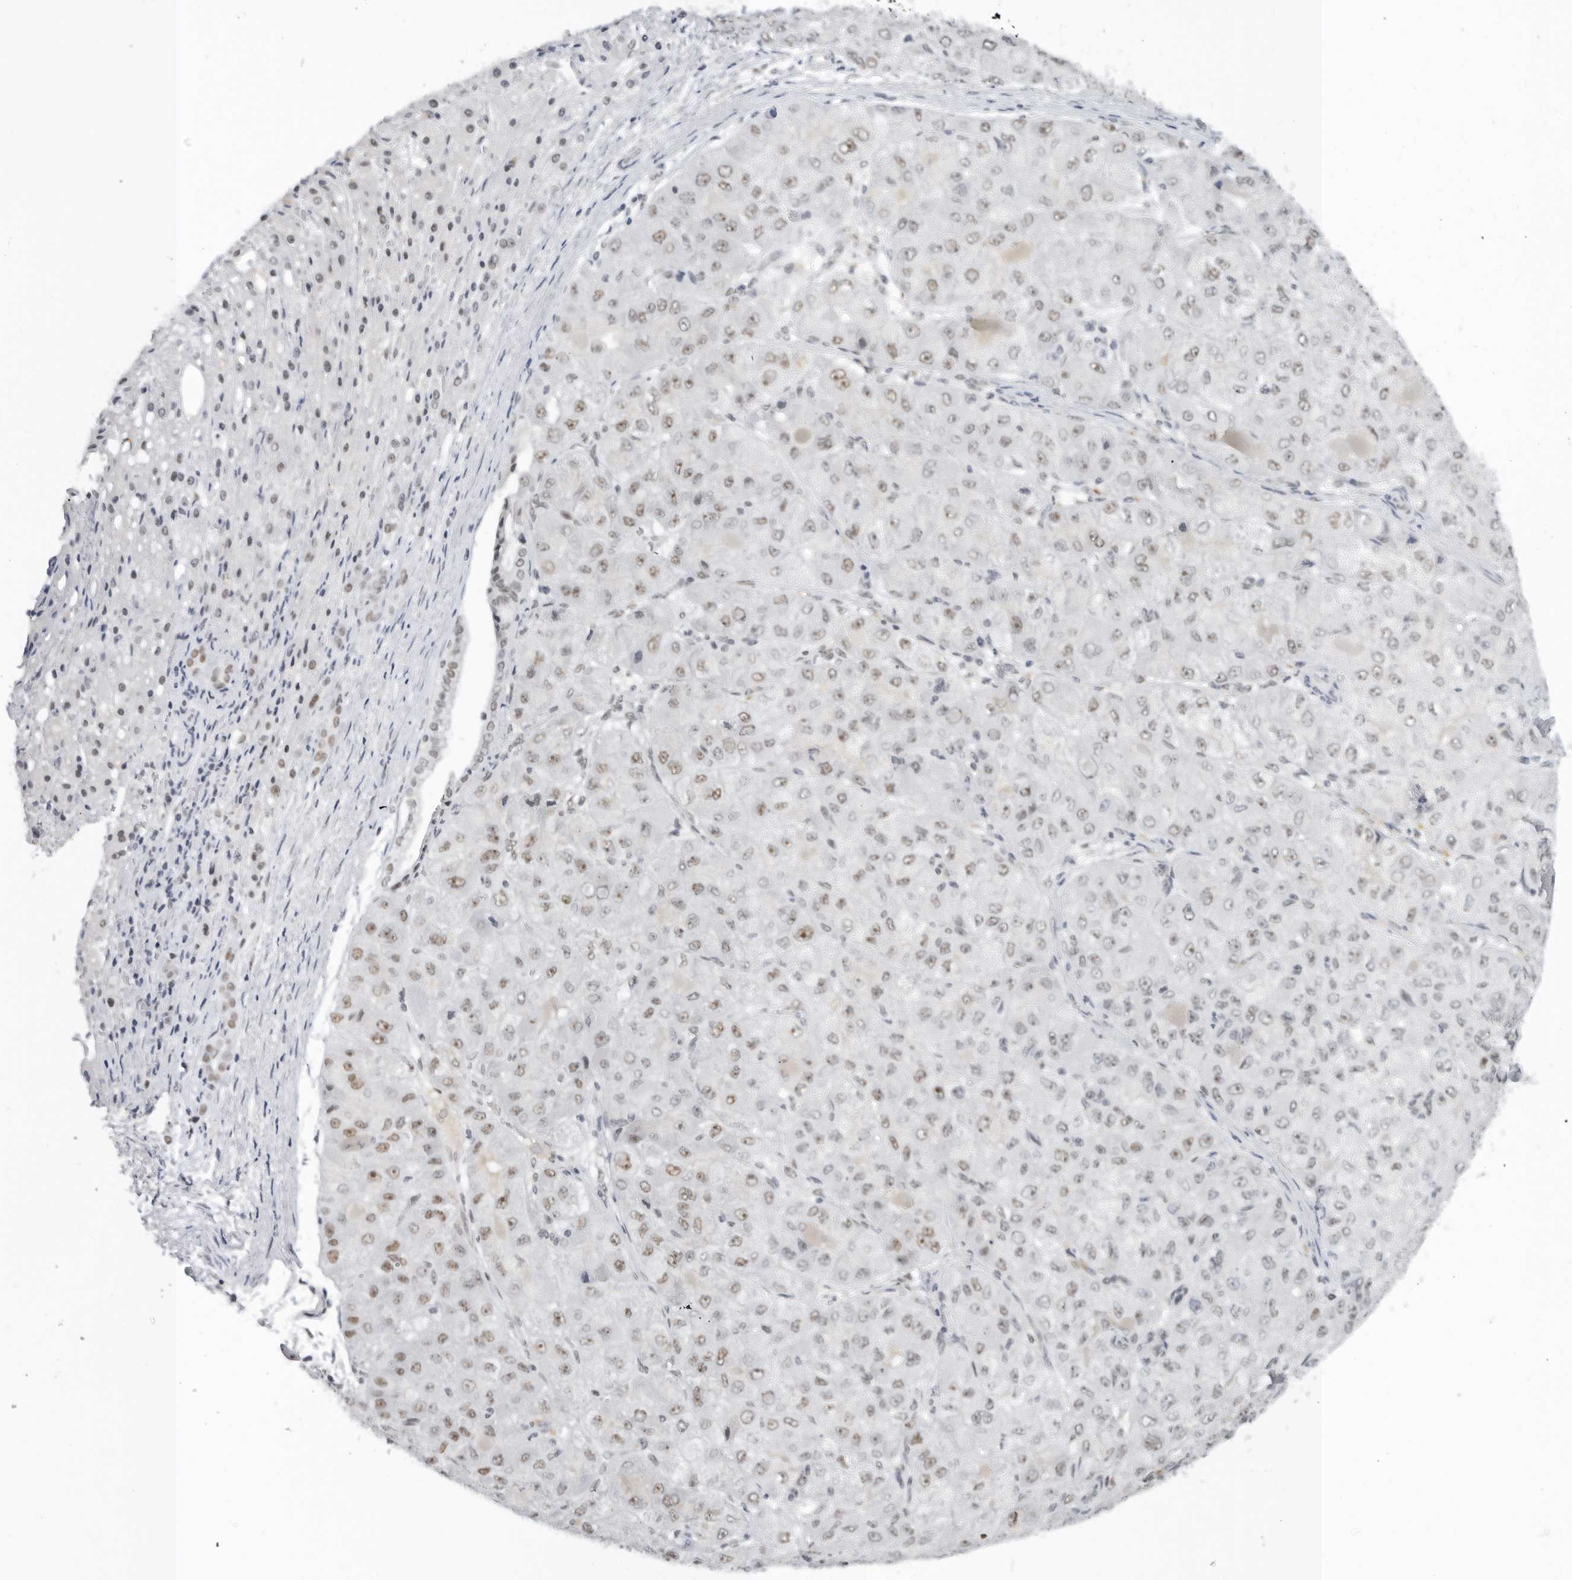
{"staining": {"intensity": "weak", "quantity": "25%-75%", "location": "nuclear"}, "tissue": "liver cancer", "cell_type": "Tumor cells", "image_type": "cancer", "snomed": [{"axis": "morphology", "description": "Carcinoma, Hepatocellular, NOS"}, {"axis": "topography", "description": "Liver"}], "caption": "Immunohistochemical staining of human hepatocellular carcinoma (liver) displays low levels of weak nuclear positivity in about 25%-75% of tumor cells.", "gene": "WRAP53", "patient": {"sex": "male", "age": 80}}